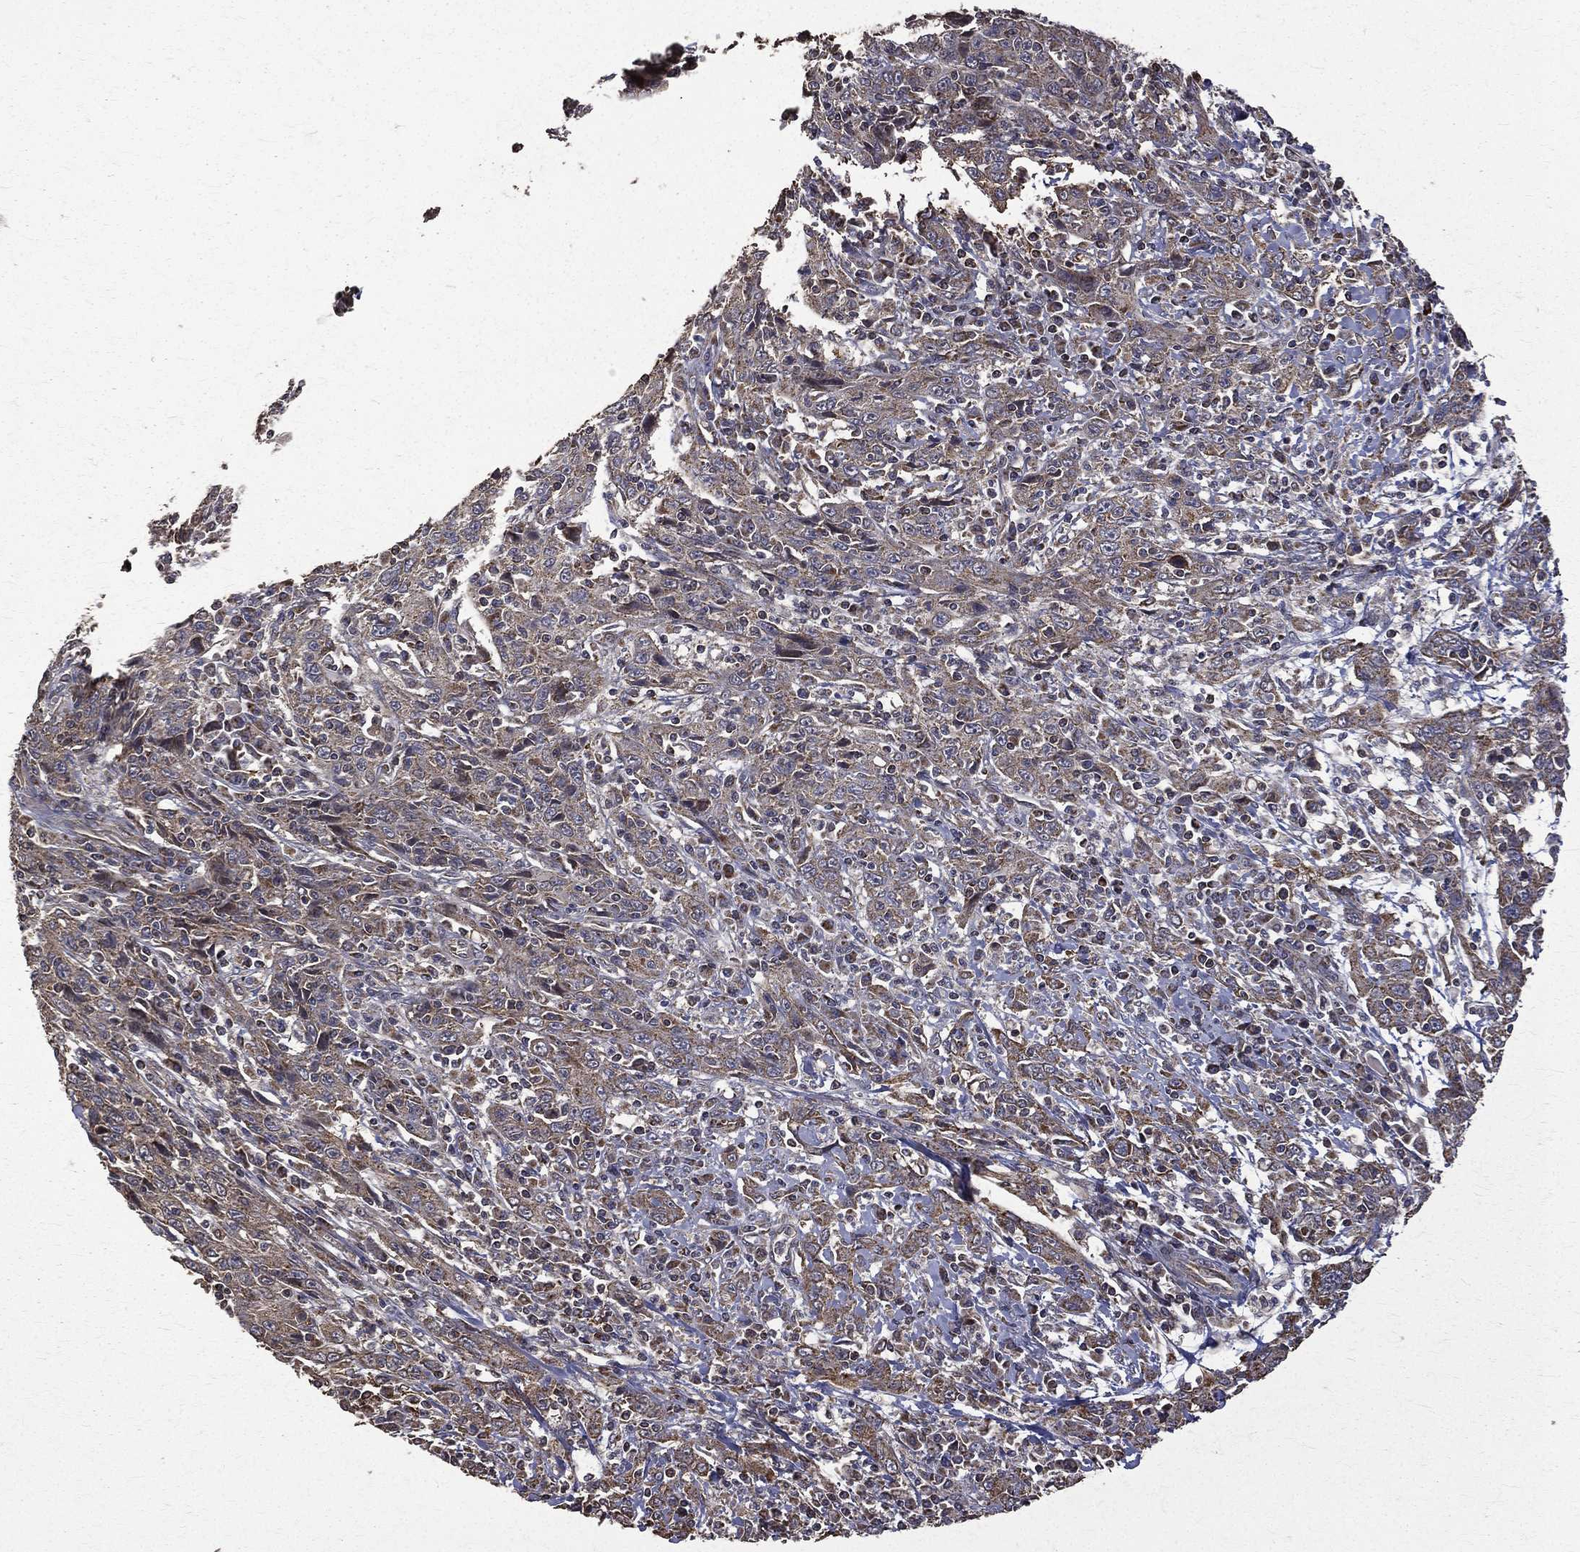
{"staining": {"intensity": "weak", "quantity": "<25%", "location": "cytoplasmic/membranous"}, "tissue": "cervical cancer", "cell_type": "Tumor cells", "image_type": "cancer", "snomed": [{"axis": "morphology", "description": "Squamous cell carcinoma, NOS"}, {"axis": "topography", "description": "Cervix"}], "caption": "DAB (3,3'-diaminobenzidine) immunohistochemical staining of cervical cancer (squamous cell carcinoma) shows no significant positivity in tumor cells. The staining is performed using DAB (3,3'-diaminobenzidine) brown chromogen with nuclei counter-stained in using hematoxylin.", "gene": "RPGR", "patient": {"sex": "female", "age": 46}}